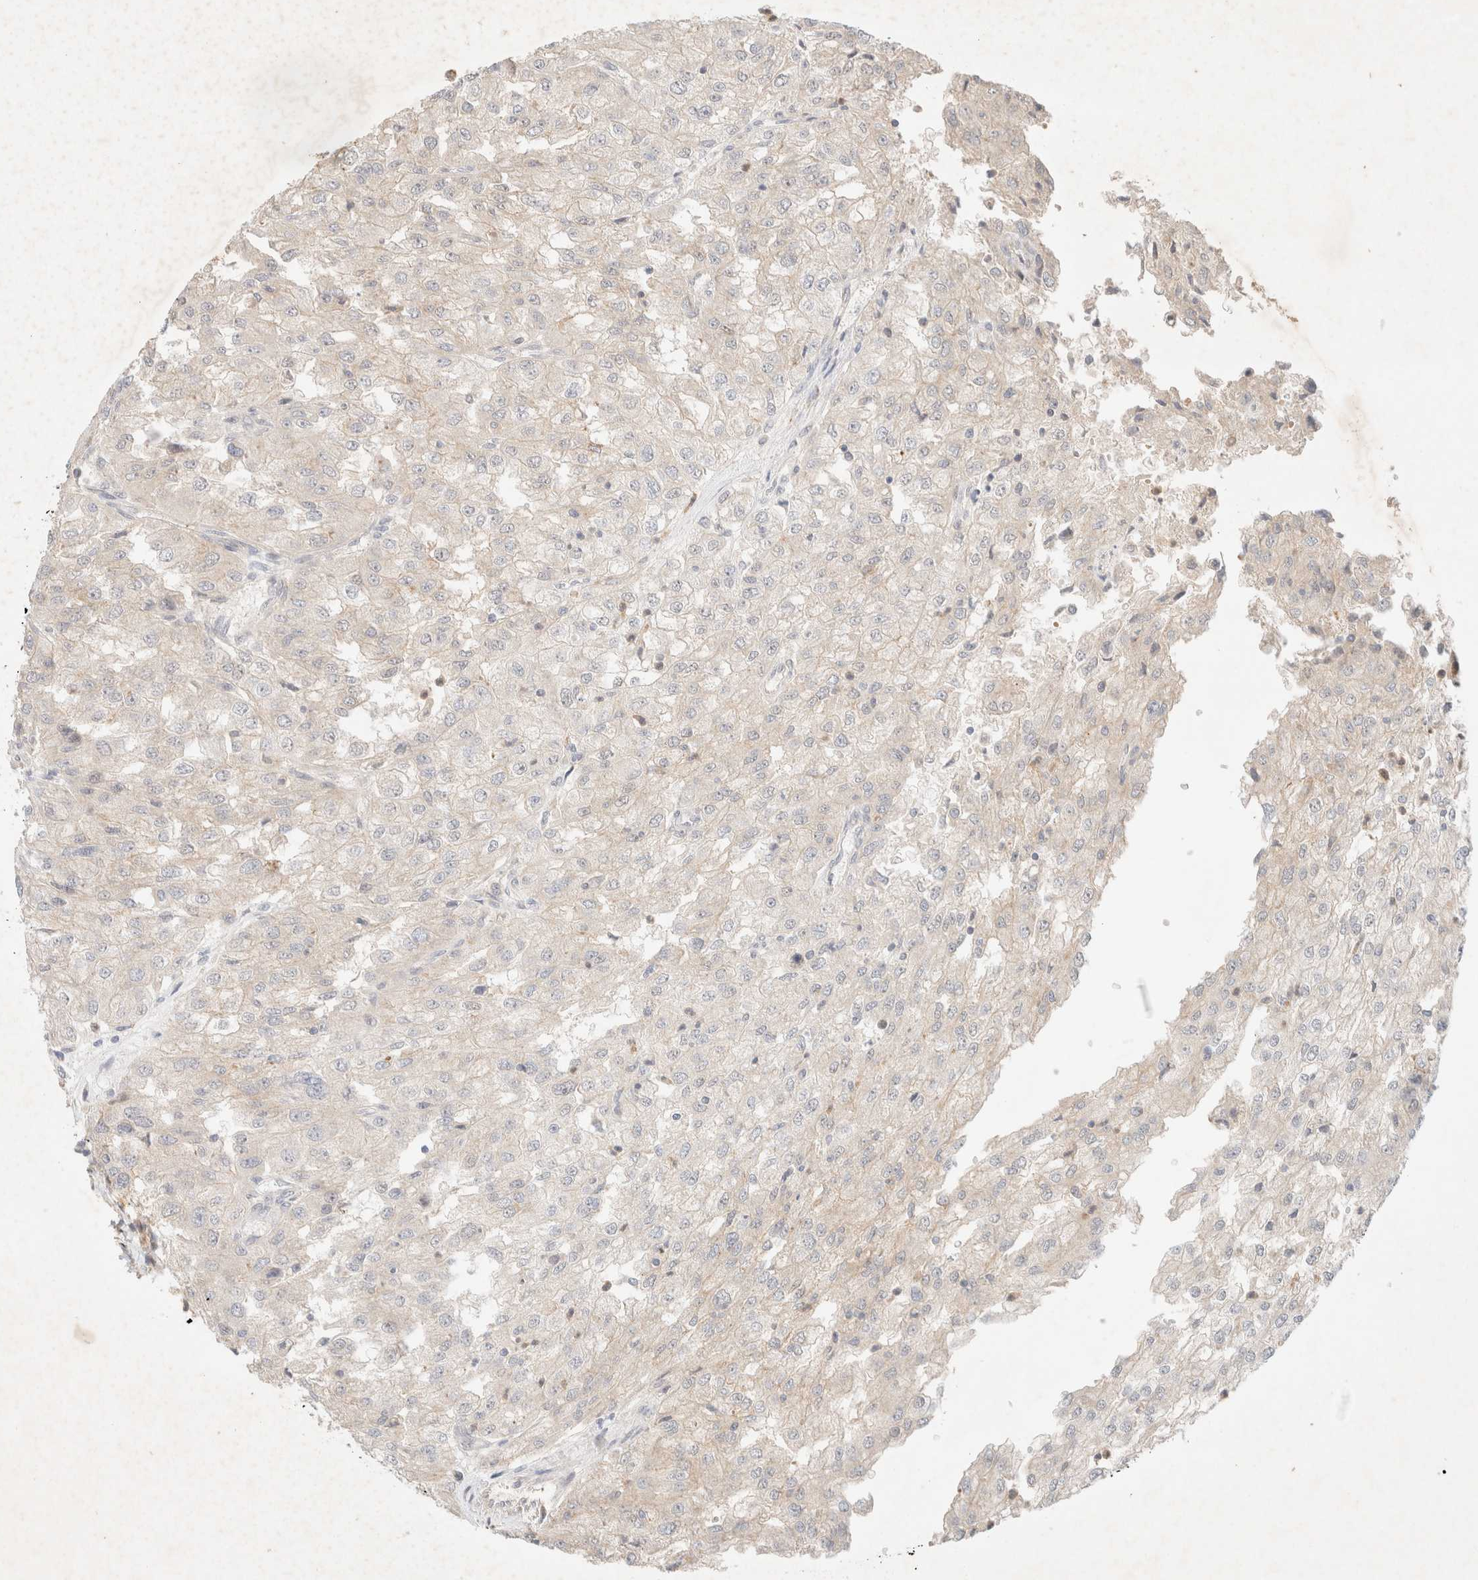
{"staining": {"intensity": "negative", "quantity": "none", "location": "none"}, "tissue": "renal cancer", "cell_type": "Tumor cells", "image_type": "cancer", "snomed": [{"axis": "morphology", "description": "Adenocarcinoma, NOS"}, {"axis": "topography", "description": "Kidney"}], "caption": "DAB (3,3'-diaminobenzidine) immunohistochemical staining of human adenocarcinoma (renal) shows no significant positivity in tumor cells.", "gene": "SGSM2", "patient": {"sex": "female", "age": 54}}